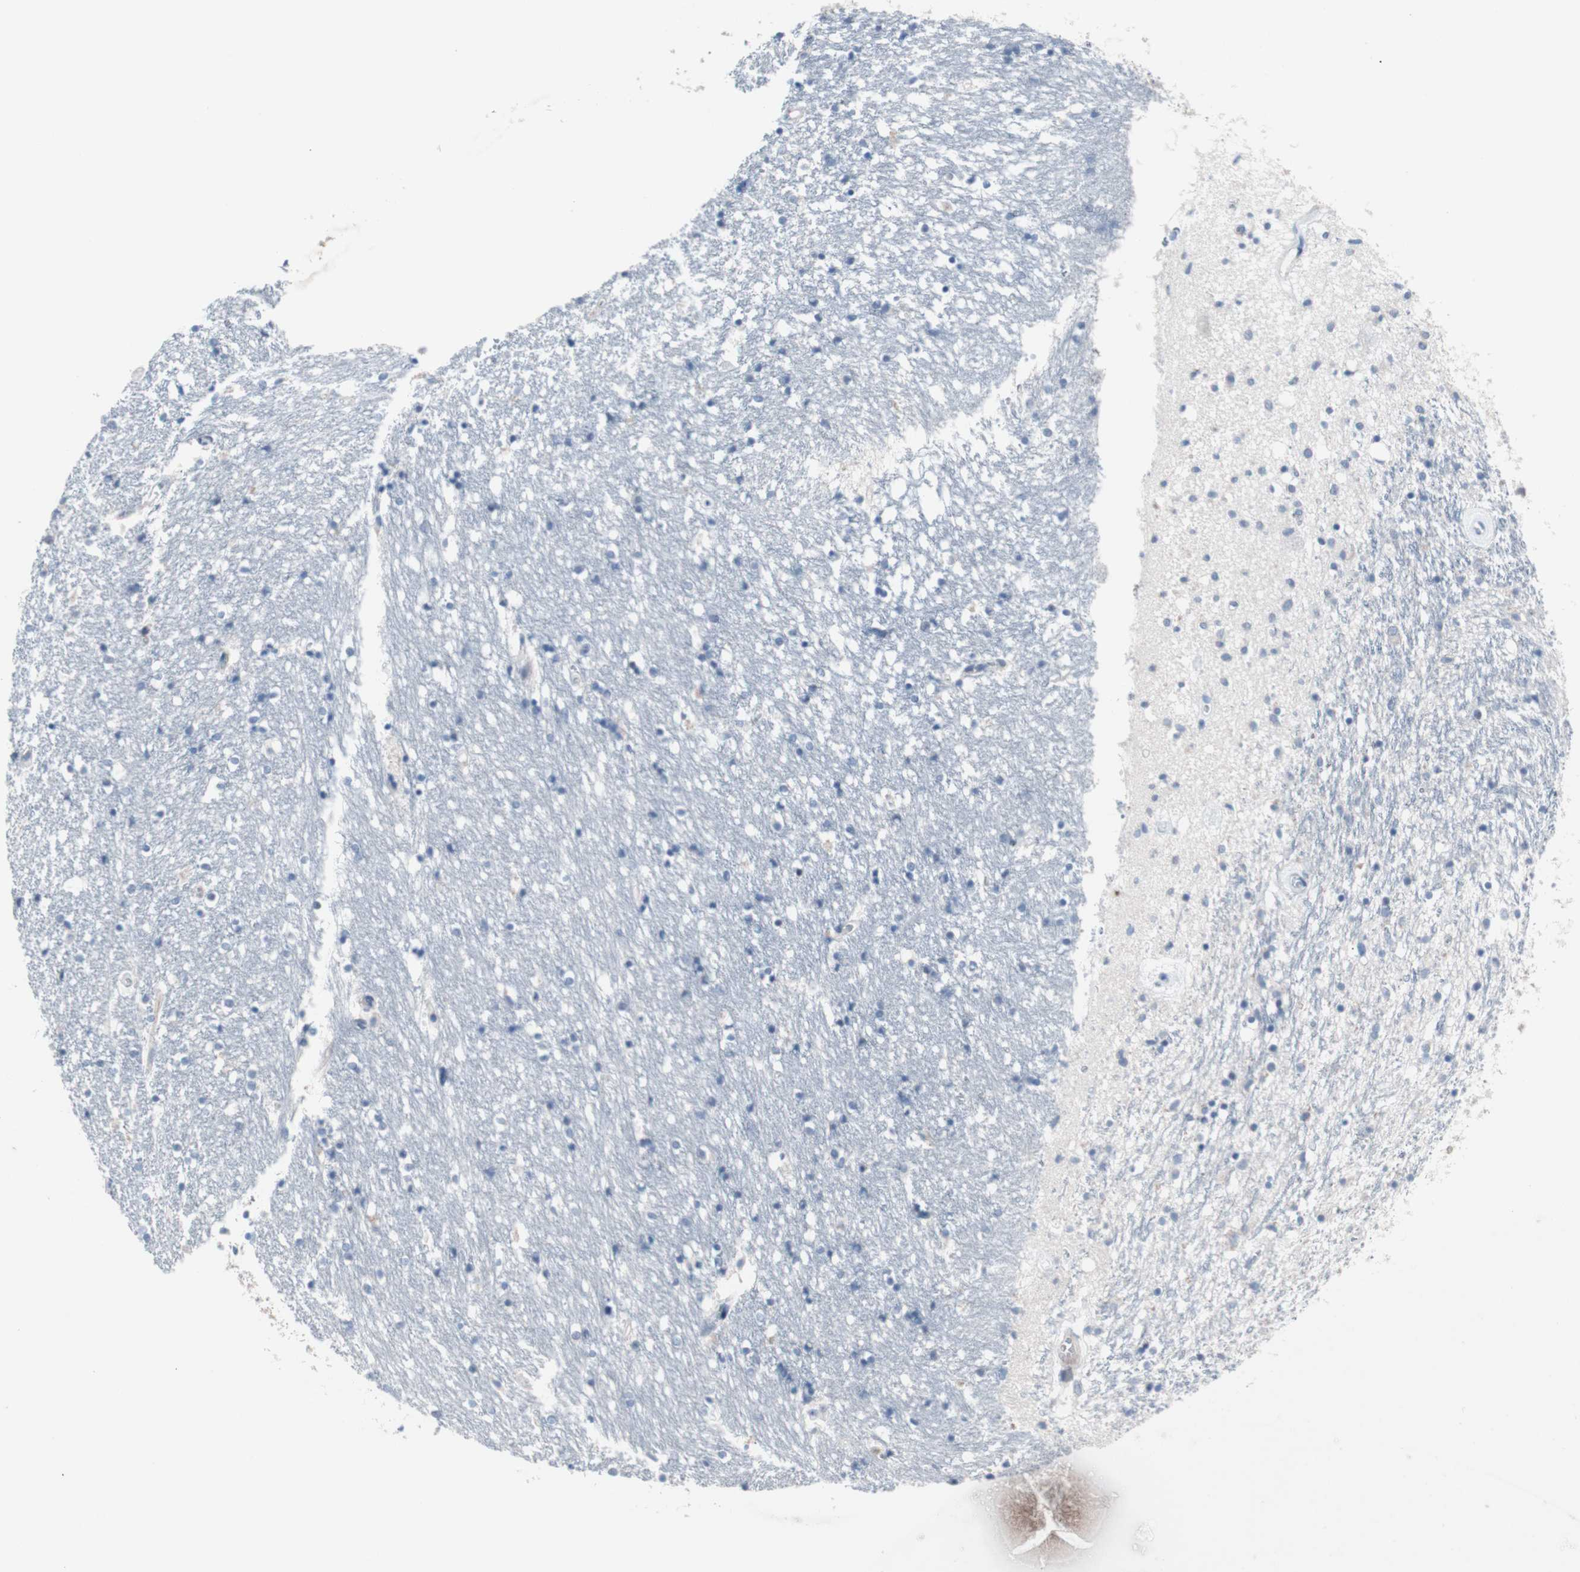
{"staining": {"intensity": "negative", "quantity": "none", "location": "none"}, "tissue": "caudate", "cell_type": "Glial cells", "image_type": "normal", "snomed": [{"axis": "morphology", "description": "Normal tissue, NOS"}, {"axis": "topography", "description": "Lateral ventricle wall"}], "caption": "Photomicrograph shows no significant protein expression in glial cells of normal caudate.", "gene": "ULBP1", "patient": {"sex": "female", "age": 54}}